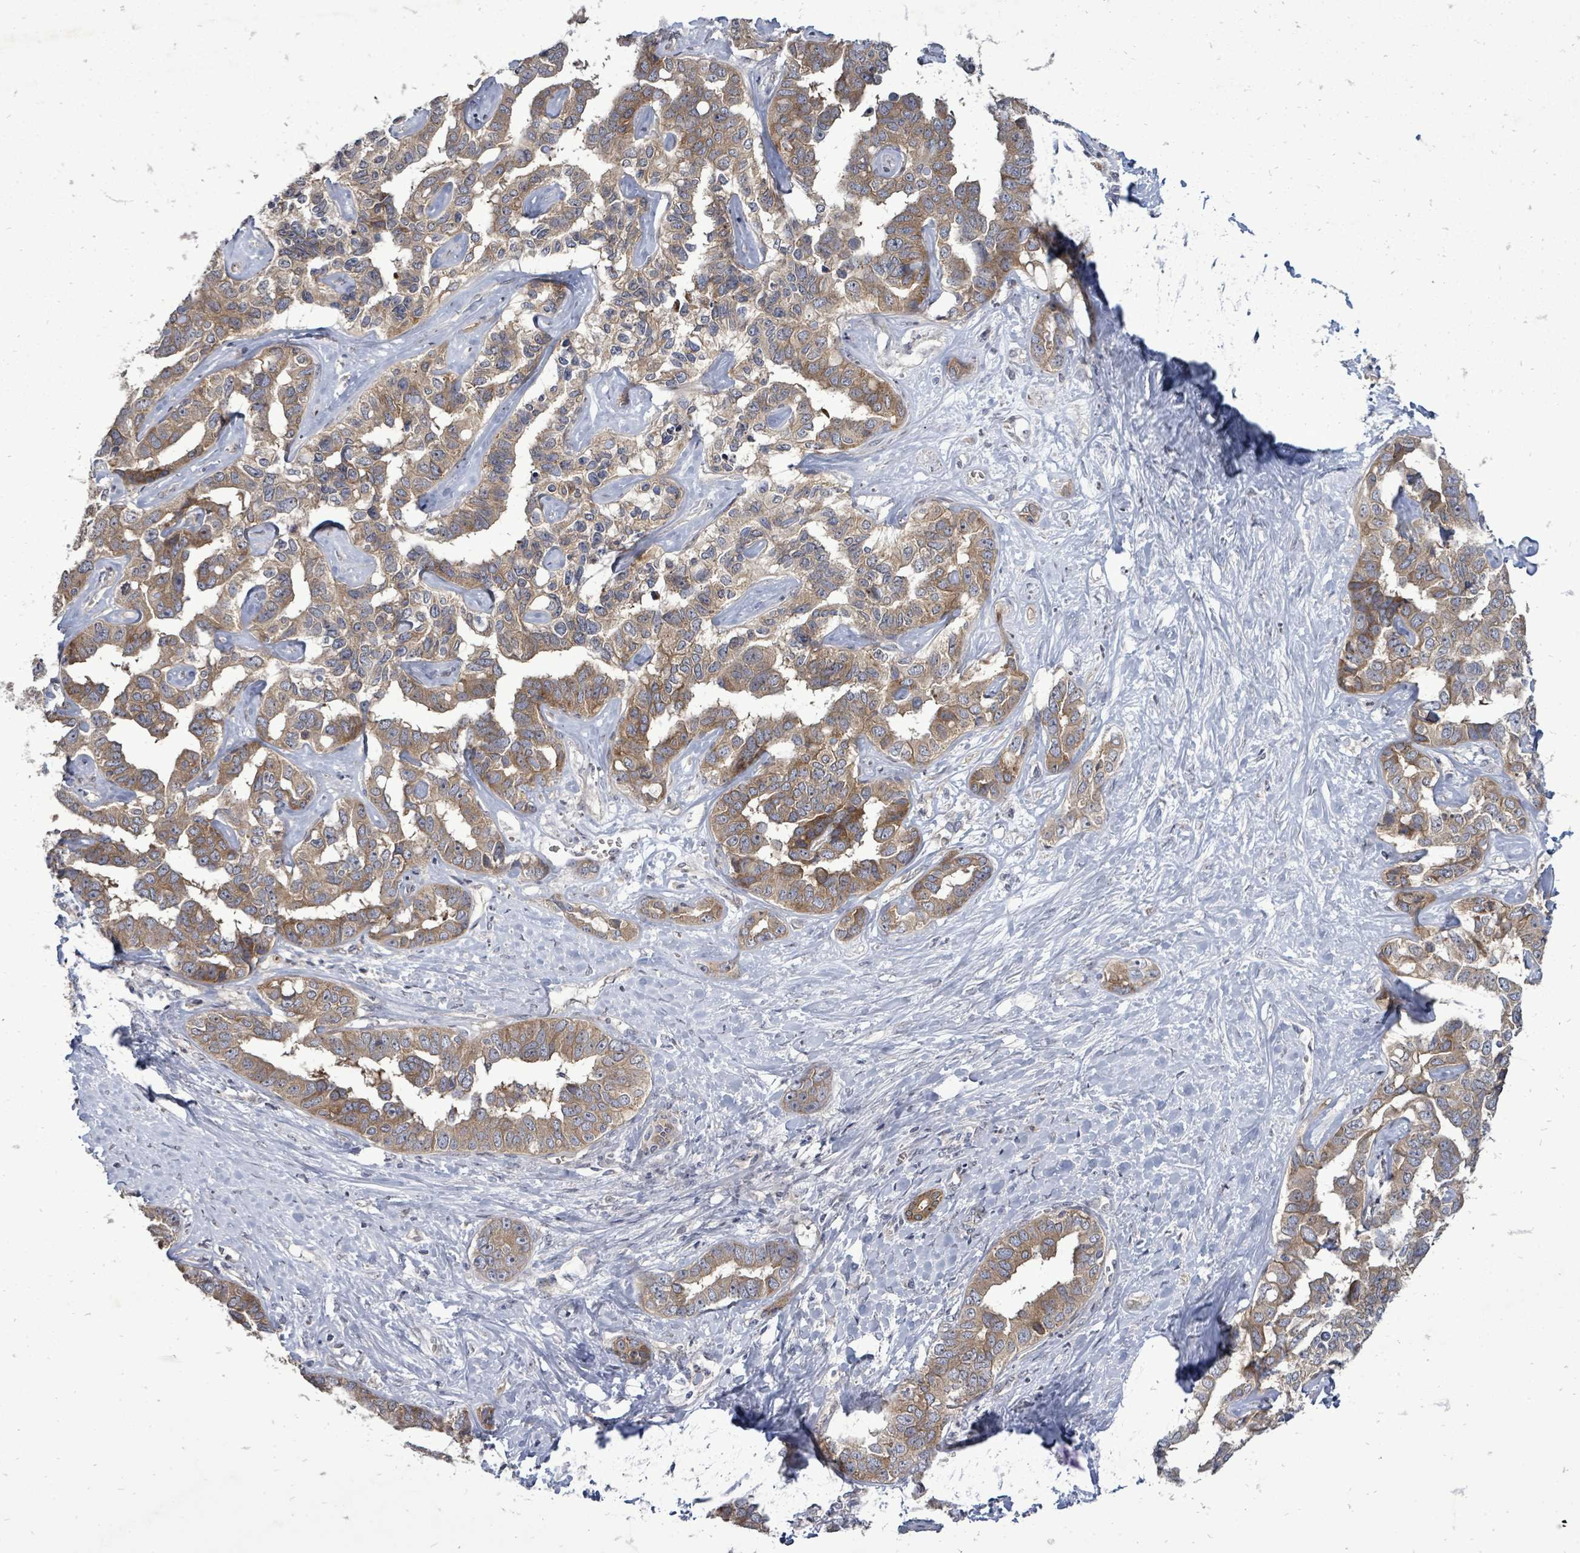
{"staining": {"intensity": "moderate", "quantity": ">75%", "location": "cytoplasmic/membranous"}, "tissue": "liver cancer", "cell_type": "Tumor cells", "image_type": "cancer", "snomed": [{"axis": "morphology", "description": "Cholangiocarcinoma"}, {"axis": "topography", "description": "Liver"}], "caption": "Cholangiocarcinoma (liver) stained with a brown dye demonstrates moderate cytoplasmic/membranous positive positivity in about >75% of tumor cells.", "gene": "RALGAPB", "patient": {"sex": "male", "age": 59}}